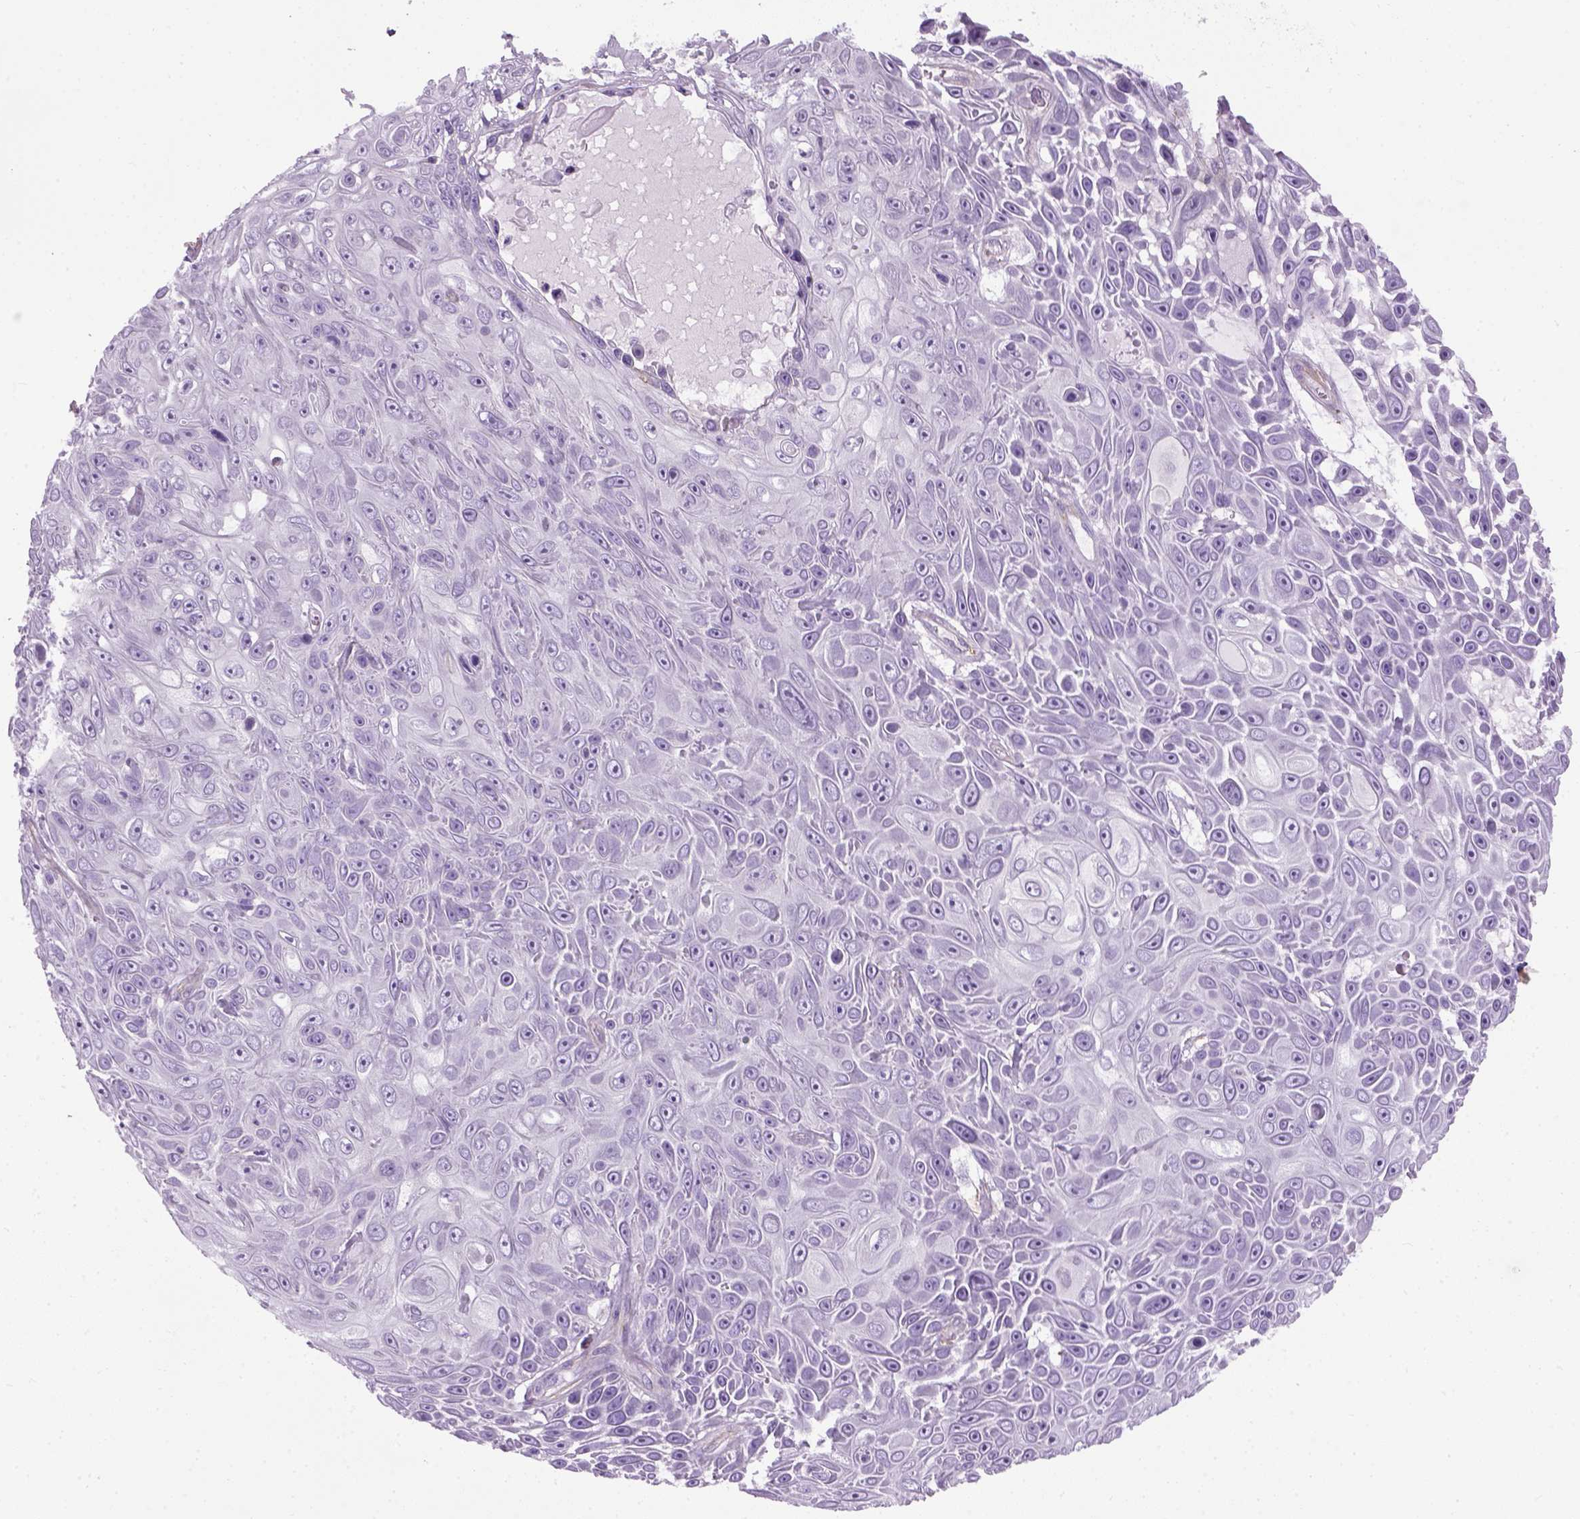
{"staining": {"intensity": "negative", "quantity": "none", "location": "none"}, "tissue": "skin cancer", "cell_type": "Tumor cells", "image_type": "cancer", "snomed": [{"axis": "morphology", "description": "Squamous cell carcinoma, NOS"}, {"axis": "topography", "description": "Skin"}], "caption": "Tumor cells show no significant protein positivity in skin squamous cell carcinoma.", "gene": "FAM161A", "patient": {"sex": "male", "age": 82}}